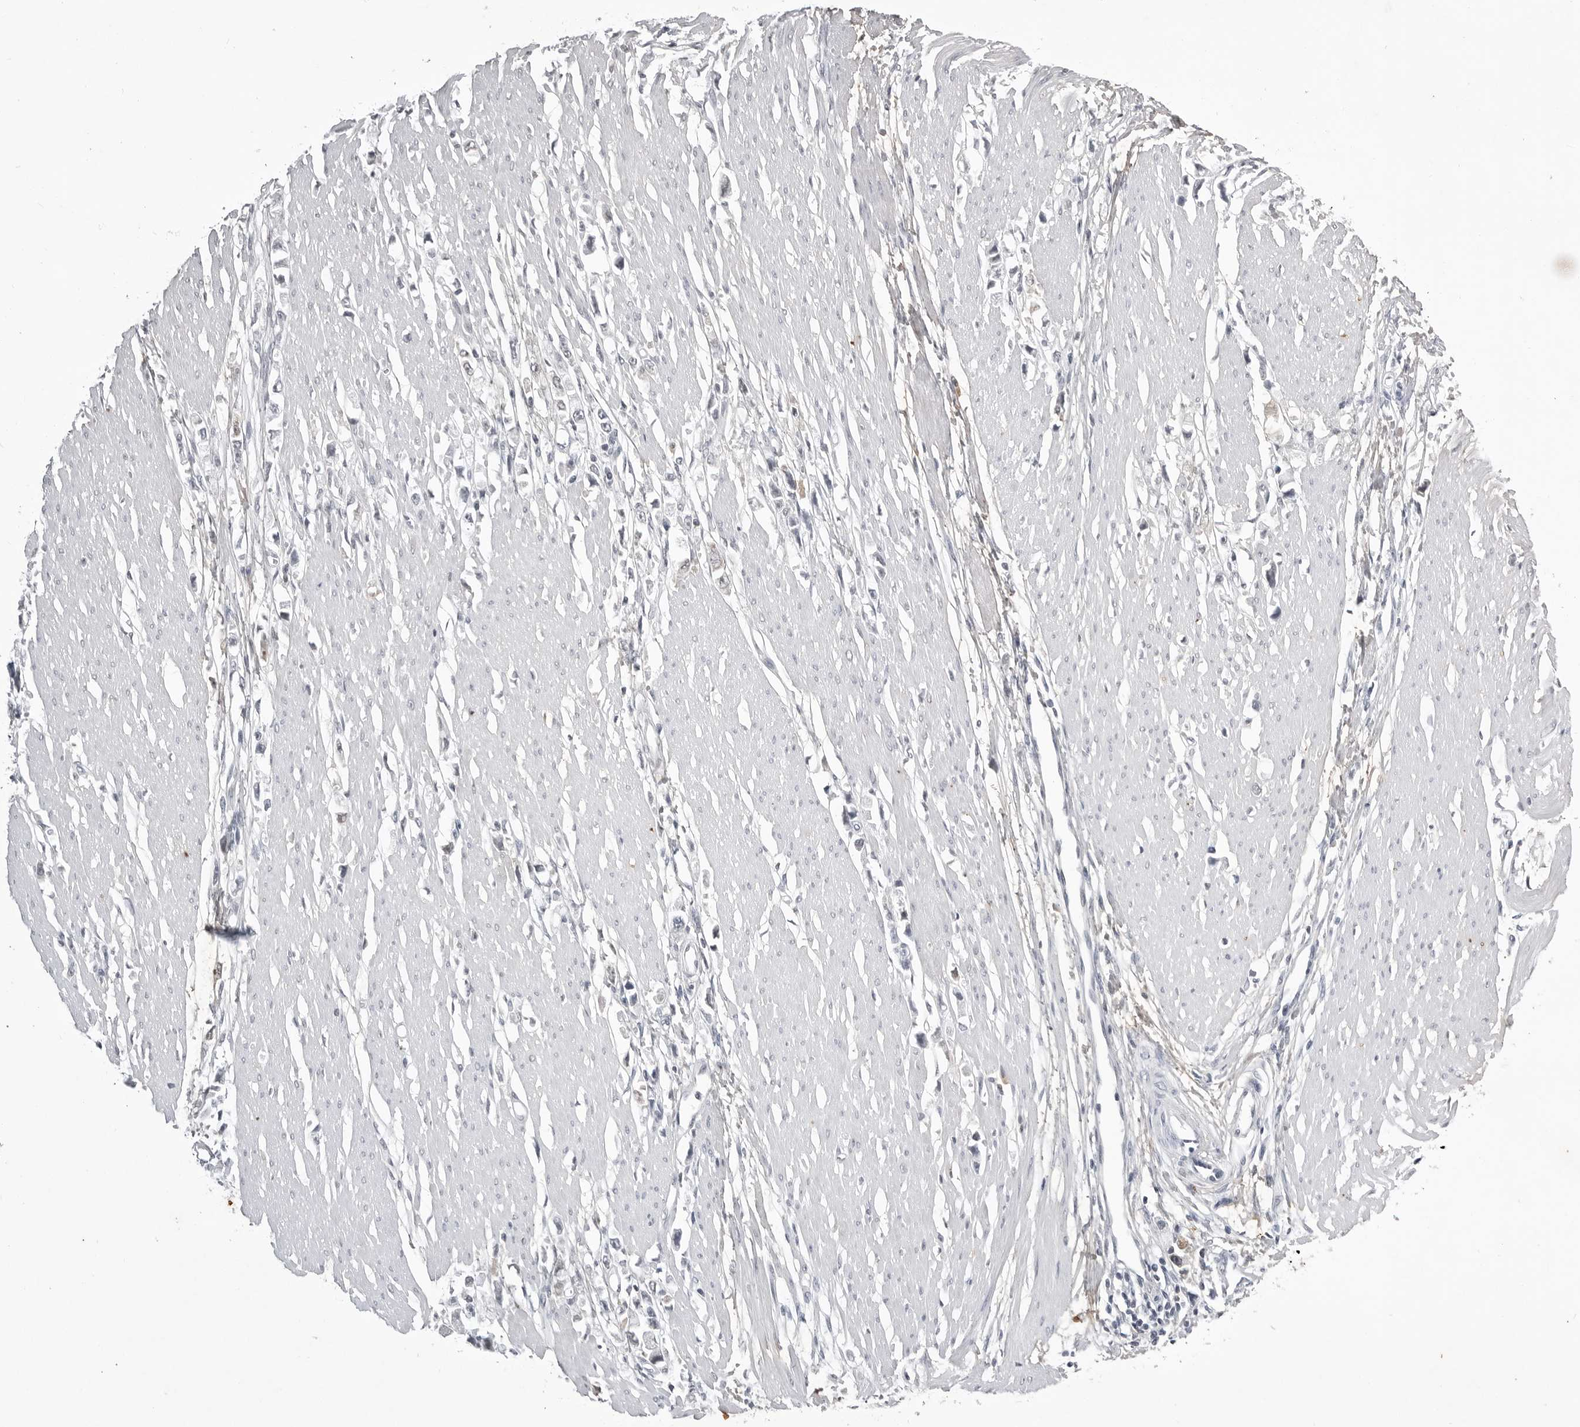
{"staining": {"intensity": "negative", "quantity": "none", "location": "none"}, "tissue": "stomach cancer", "cell_type": "Tumor cells", "image_type": "cancer", "snomed": [{"axis": "morphology", "description": "Adenocarcinoma, NOS"}, {"axis": "topography", "description": "Stomach"}], "caption": "Photomicrograph shows no protein positivity in tumor cells of stomach cancer (adenocarcinoma) tissue.", "gene": "RRM1", "patient": {"sex": "female", "age": 59}}